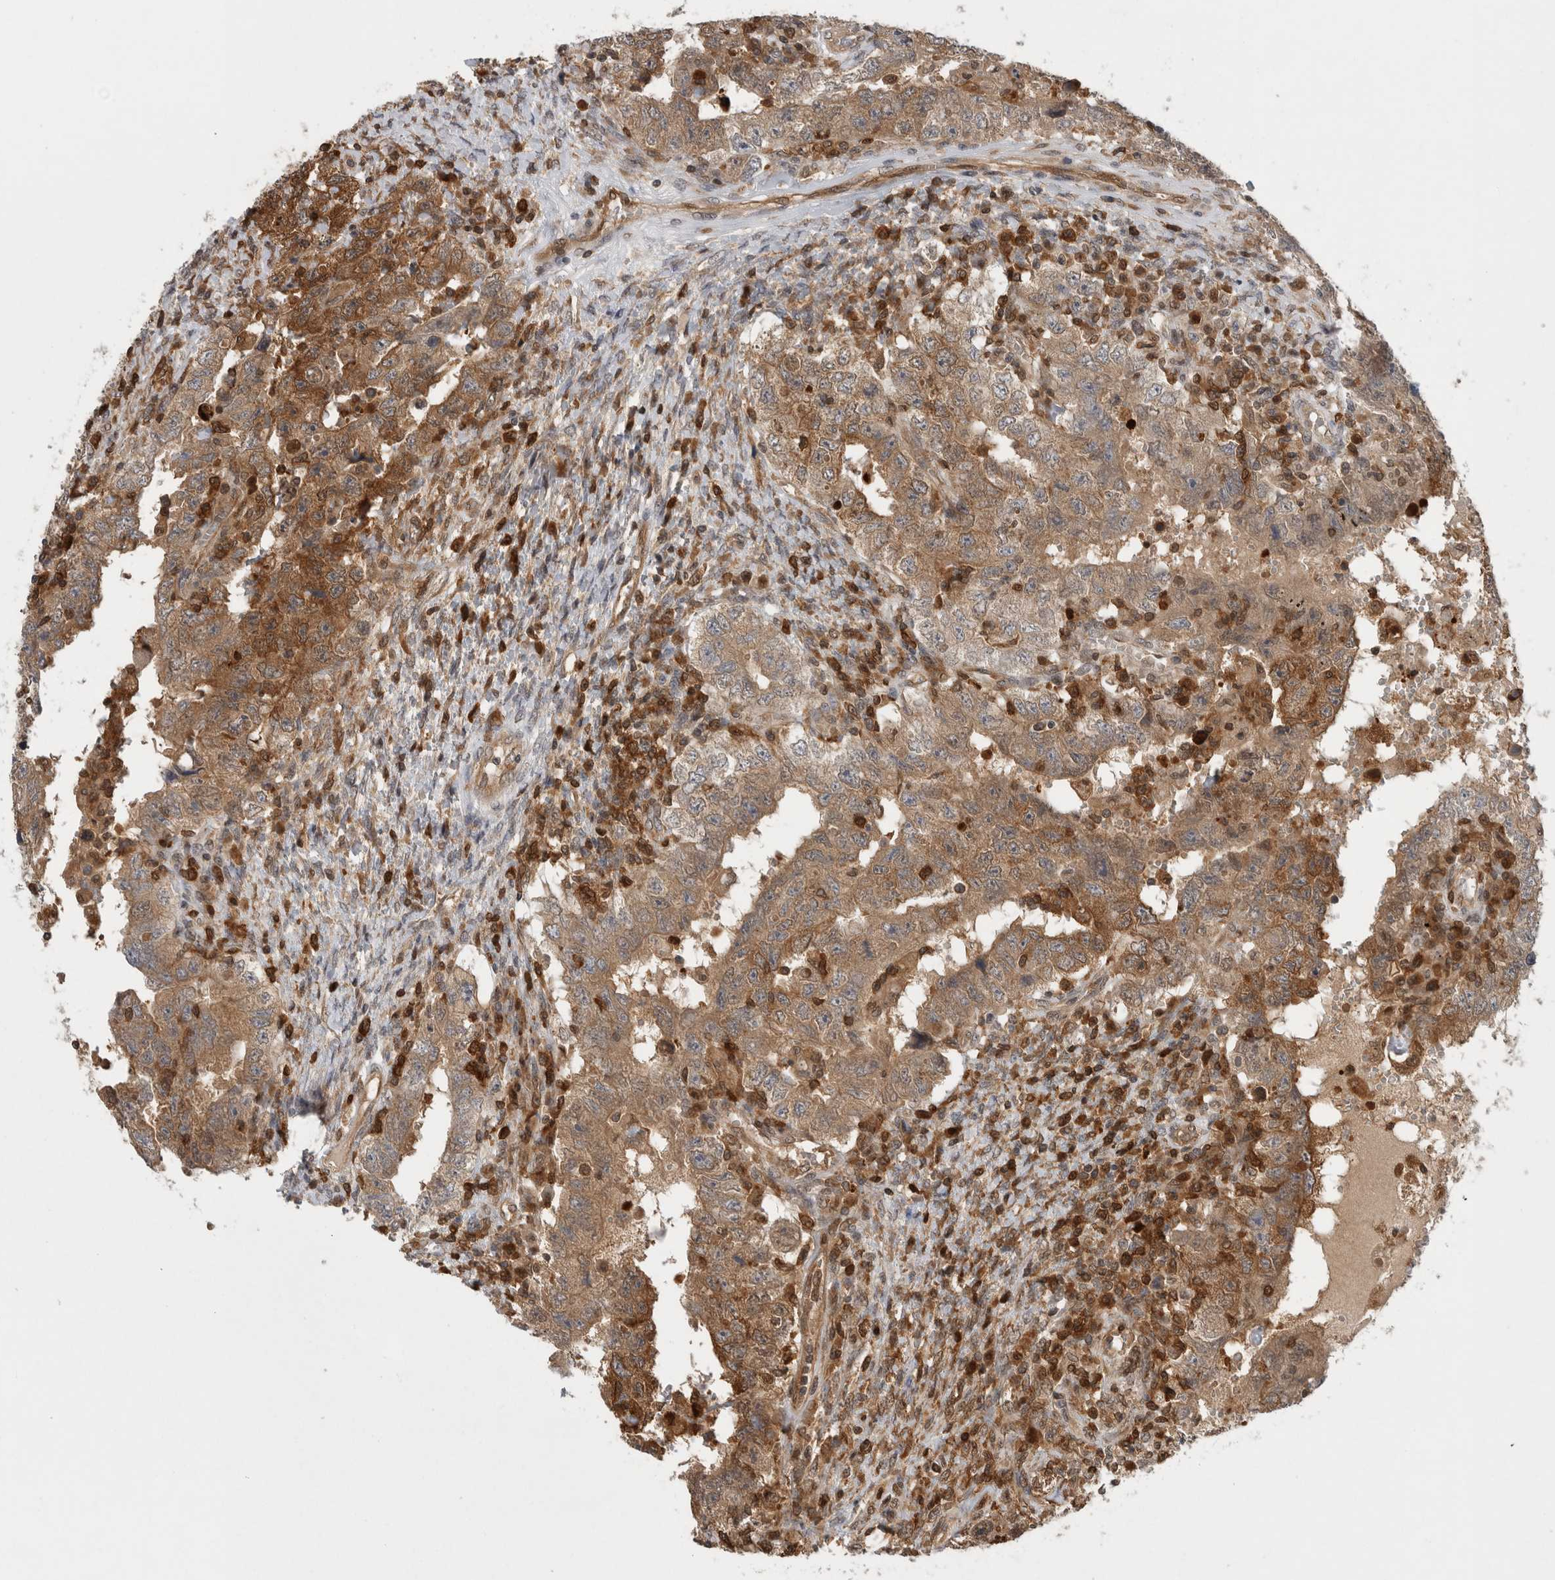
{"staining": {"intensity": "moderate", "quantity": ">75%", "location": "cytoplasmic/membranous"}, "tissue": "testis cancer", "cell_type": "Tumor cells", "image_type": "cancer", "snomed": [{"axis": "morphology", "description": "Carcinoma, Embryonal, NOS"}, {"axis": "topography", "description": "Testis"}], "caption": "Immunohistochemistry (IHC) of testis cancer displays medium levels of moderate cytoplasmic/membranous staining in about >75% of tumor cells.", "gene": "ASTN2", "patient": {"sex": "male", "age": 26}}